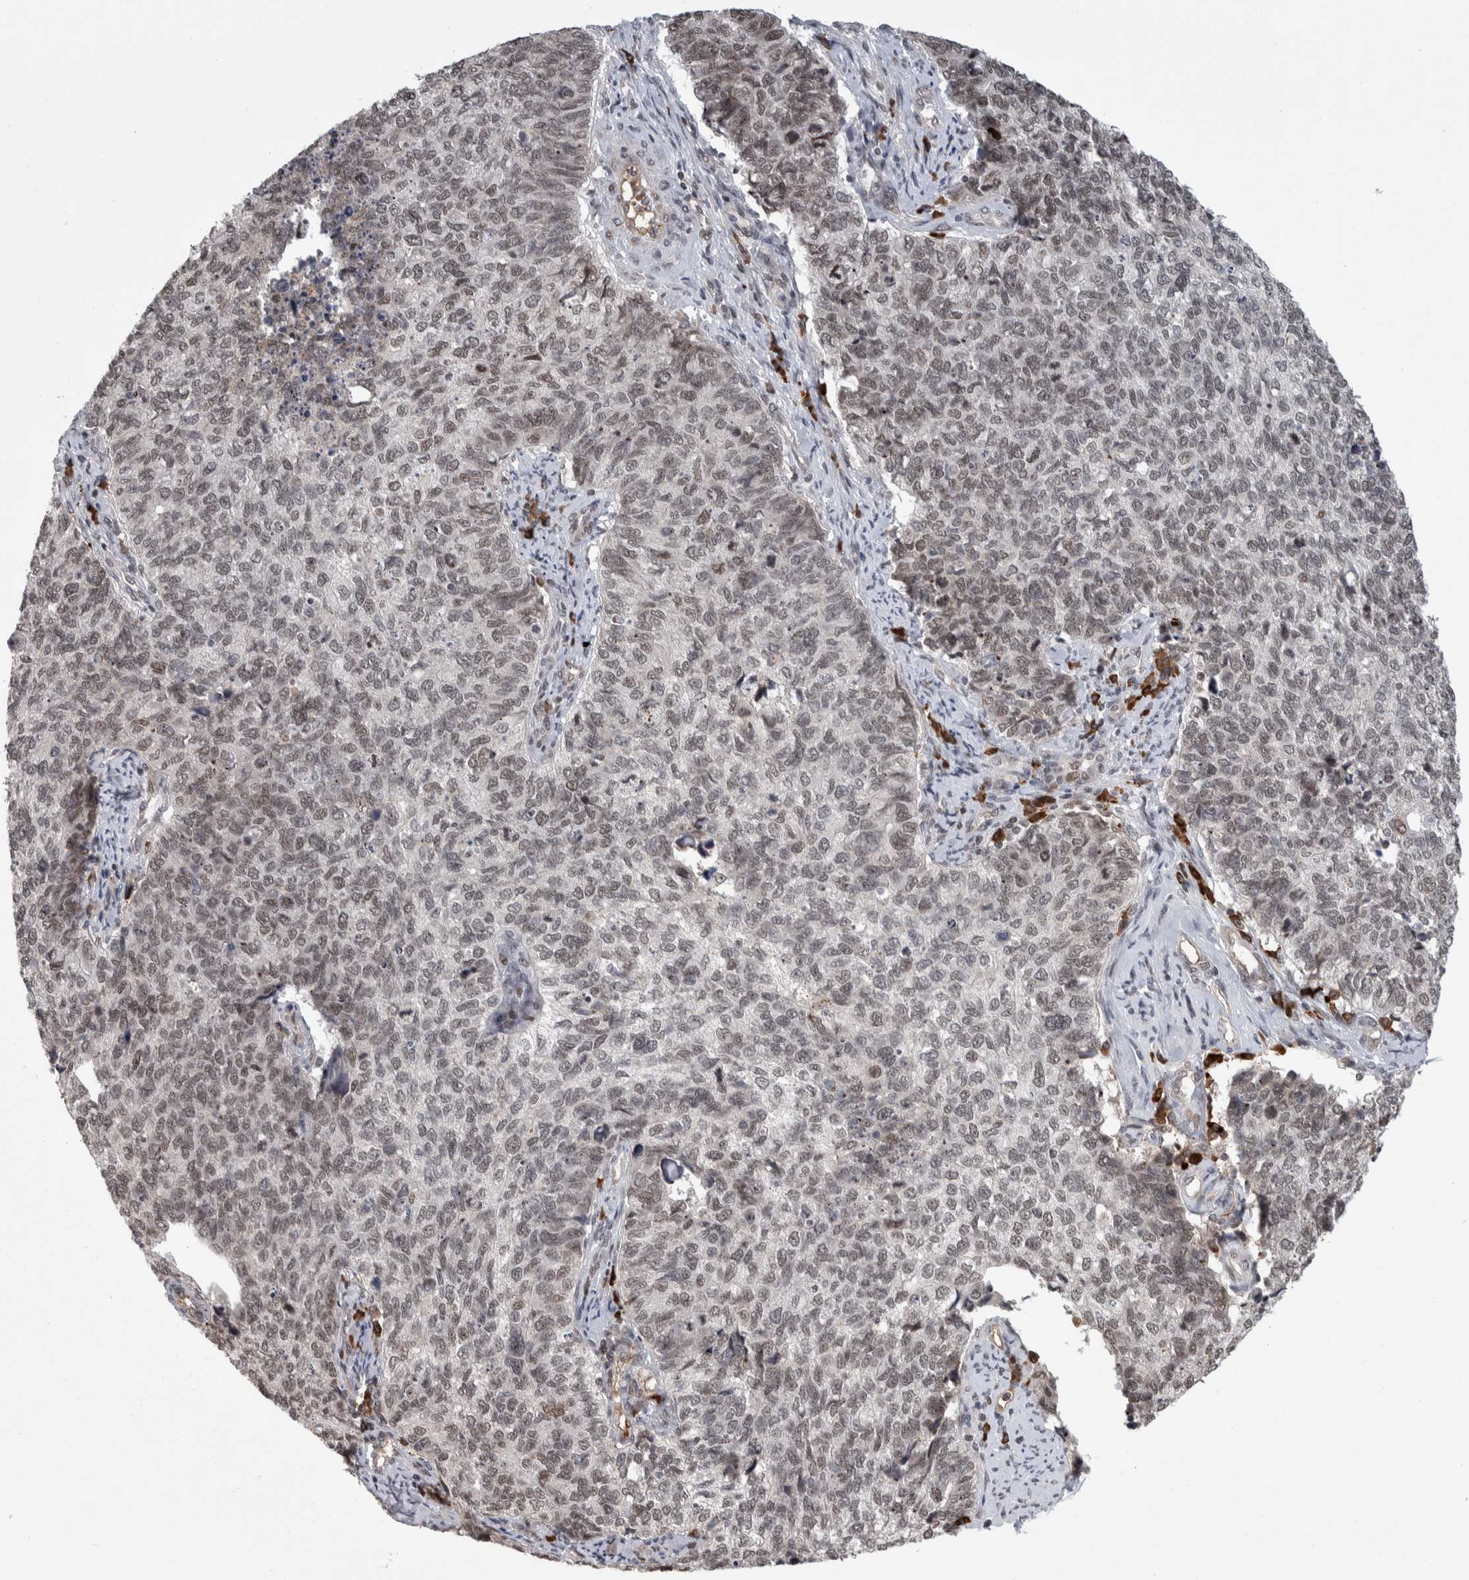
{"staining": {"intensity": "weak", "quantity": ">75%", "location": "nuclear"}, "tissue": "cervical cancer", "cell_type": "Tumor cells", "image_type": "cancer", "snomed": [{"axis": "morphology", "description": "Squamous cell carcinoma, NOS"}, {"axis": "topography", "description": "Cervix"}], "caption": "Protein expression analysis of squamous cell carcinoma (cervical) shows weak nuclear expression in about >75% of tumor cells.", "gene": "ZNF592", "patient": {"sex": "female", "age": 63}}